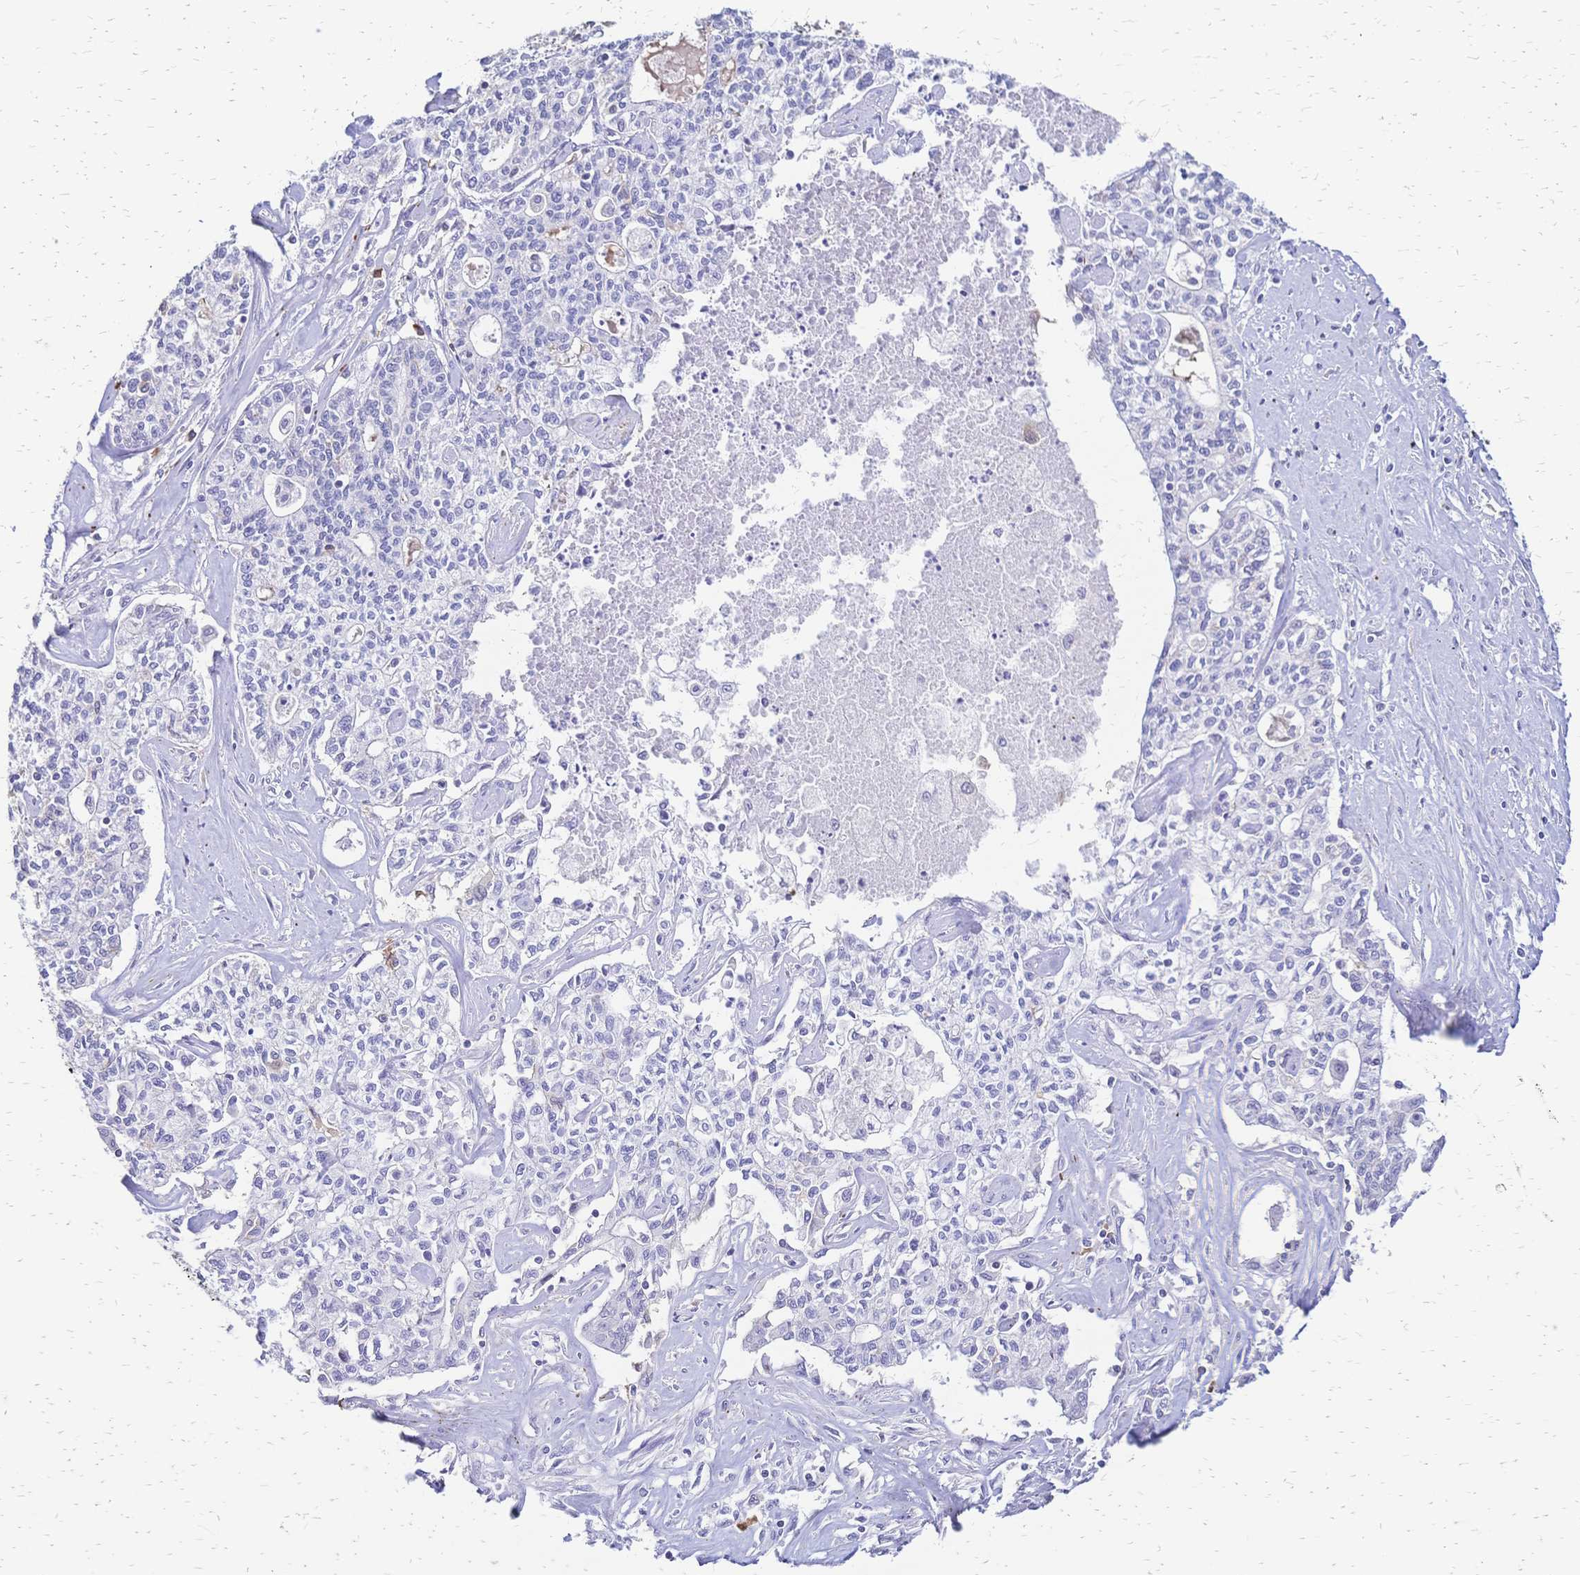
{"staining": {"intensity": "negative", "quantity": "none", "location": "none"}, "tissue": "liver cancer", "cell_type": "Tumor cells", "image_type": "cancer", "snomed": [{"axis": "morphology", "description": "Cholangiocarcinoma"}, {"axis": "topography", "description": "Liver"}], "caption": "Immunohistochemistry (IHC) micrograph of liver cholangiocarcinoma stained for a protein (brown), which displays no expression in tumor cells. (DAB (3,3'-diaminobenzidine) IHC with hematoxylin counter stain).", "gene": "IL2RA", "patient": {"sex": "female", "age": 61}}